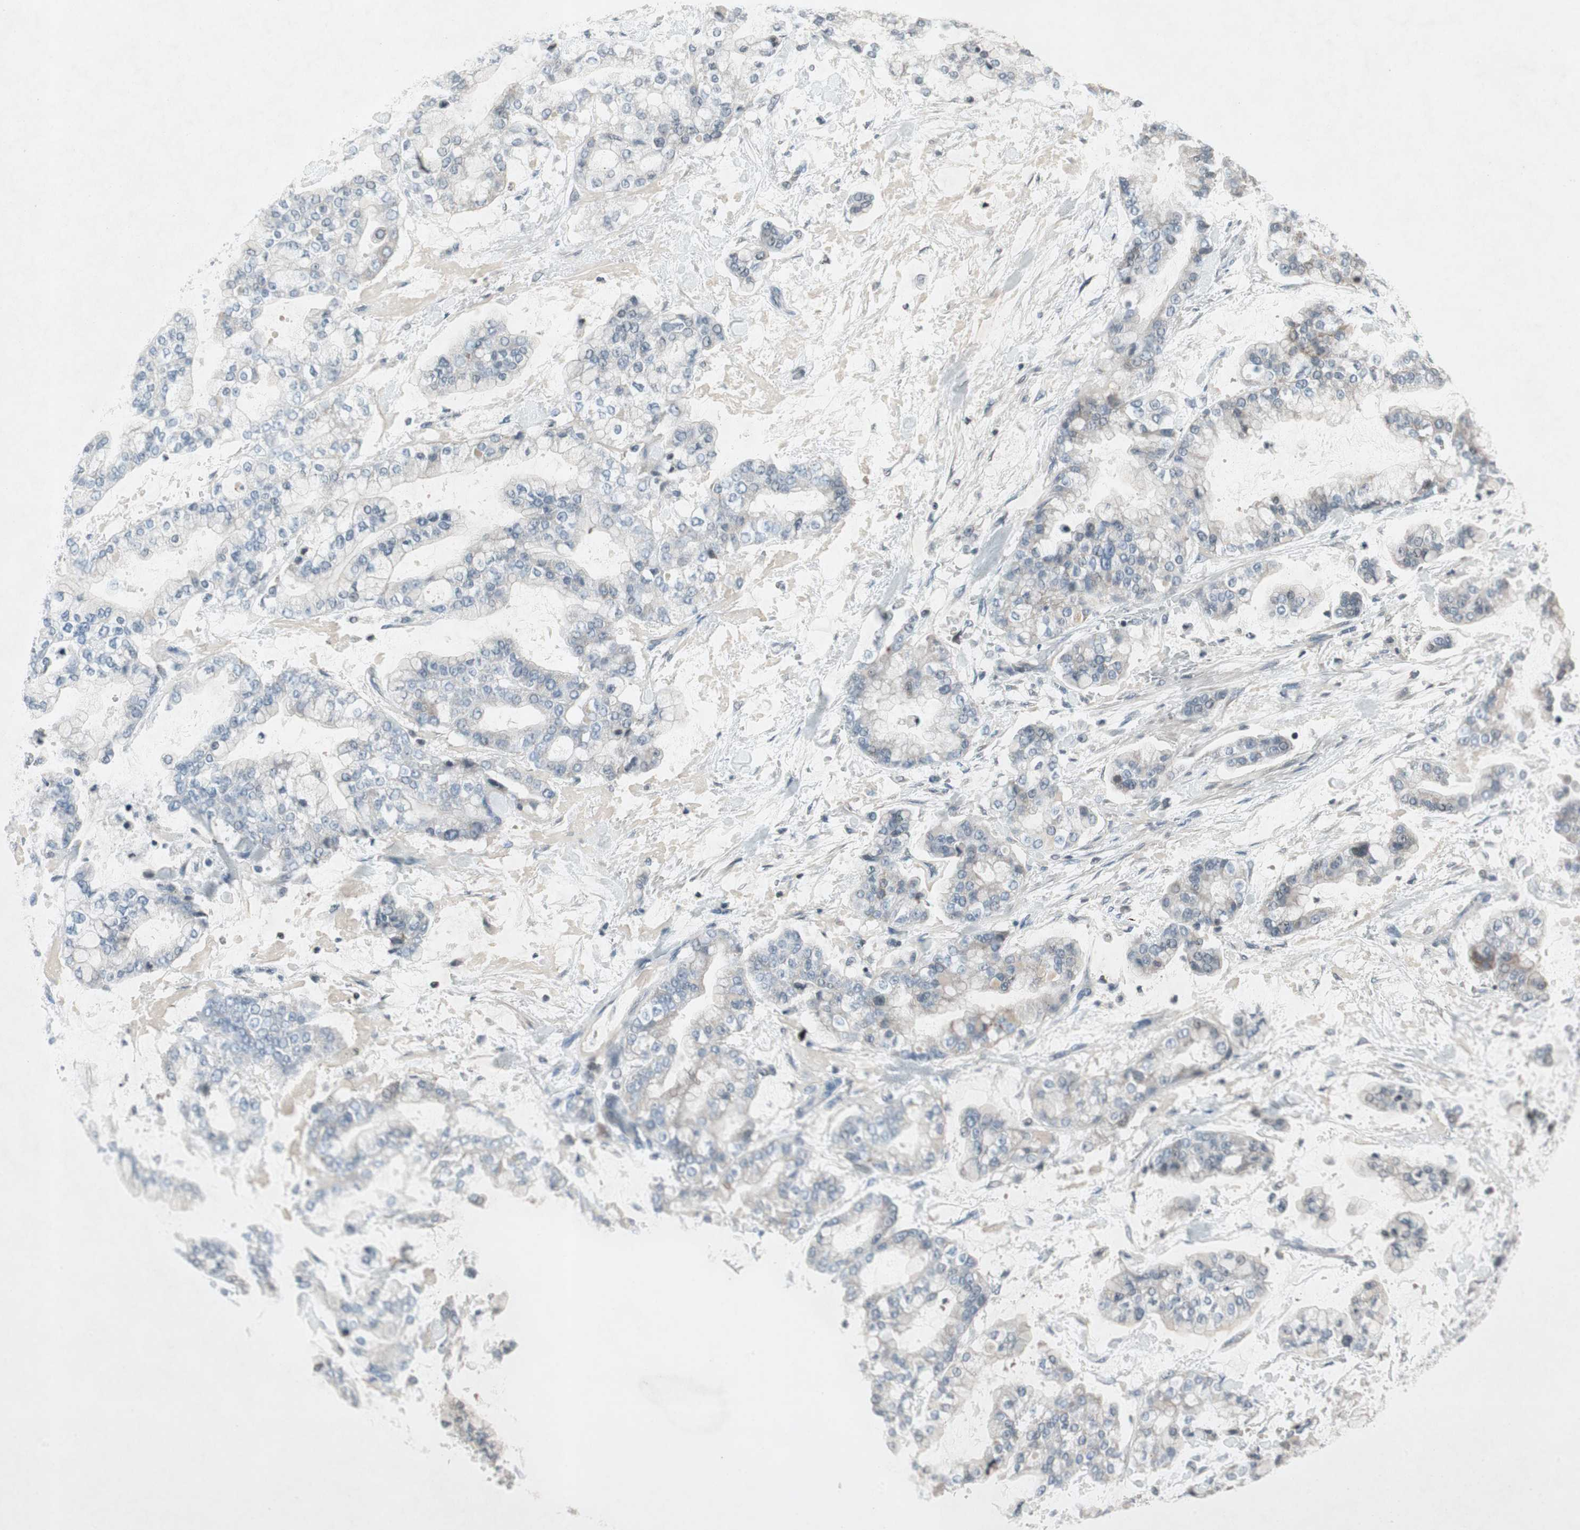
{"staining": {"intensity": "negative", "quantity": "none", "location": "none"}, "tissue": "stomach cancer", "cell_type": "Tumor cells", "image_type": "cancer", "snomed": [{"axis": "morphology", "description": "Normal tissue, NOS"}, {"axis": "morphology", "description": "Adenocarcinoma, NOS"}, {"axis": "topography", "description": "Stomach, upper"}, {"axis": "topography", "description": "Stomach"}], "caption": "This is an immunohistochemistry (IHC) micrograph of human stomach cancer (adenocarcinoma). There is no staining in tumor cells.", "gene": "ARG2", "patient": {"sex": "male", "age": 76}}